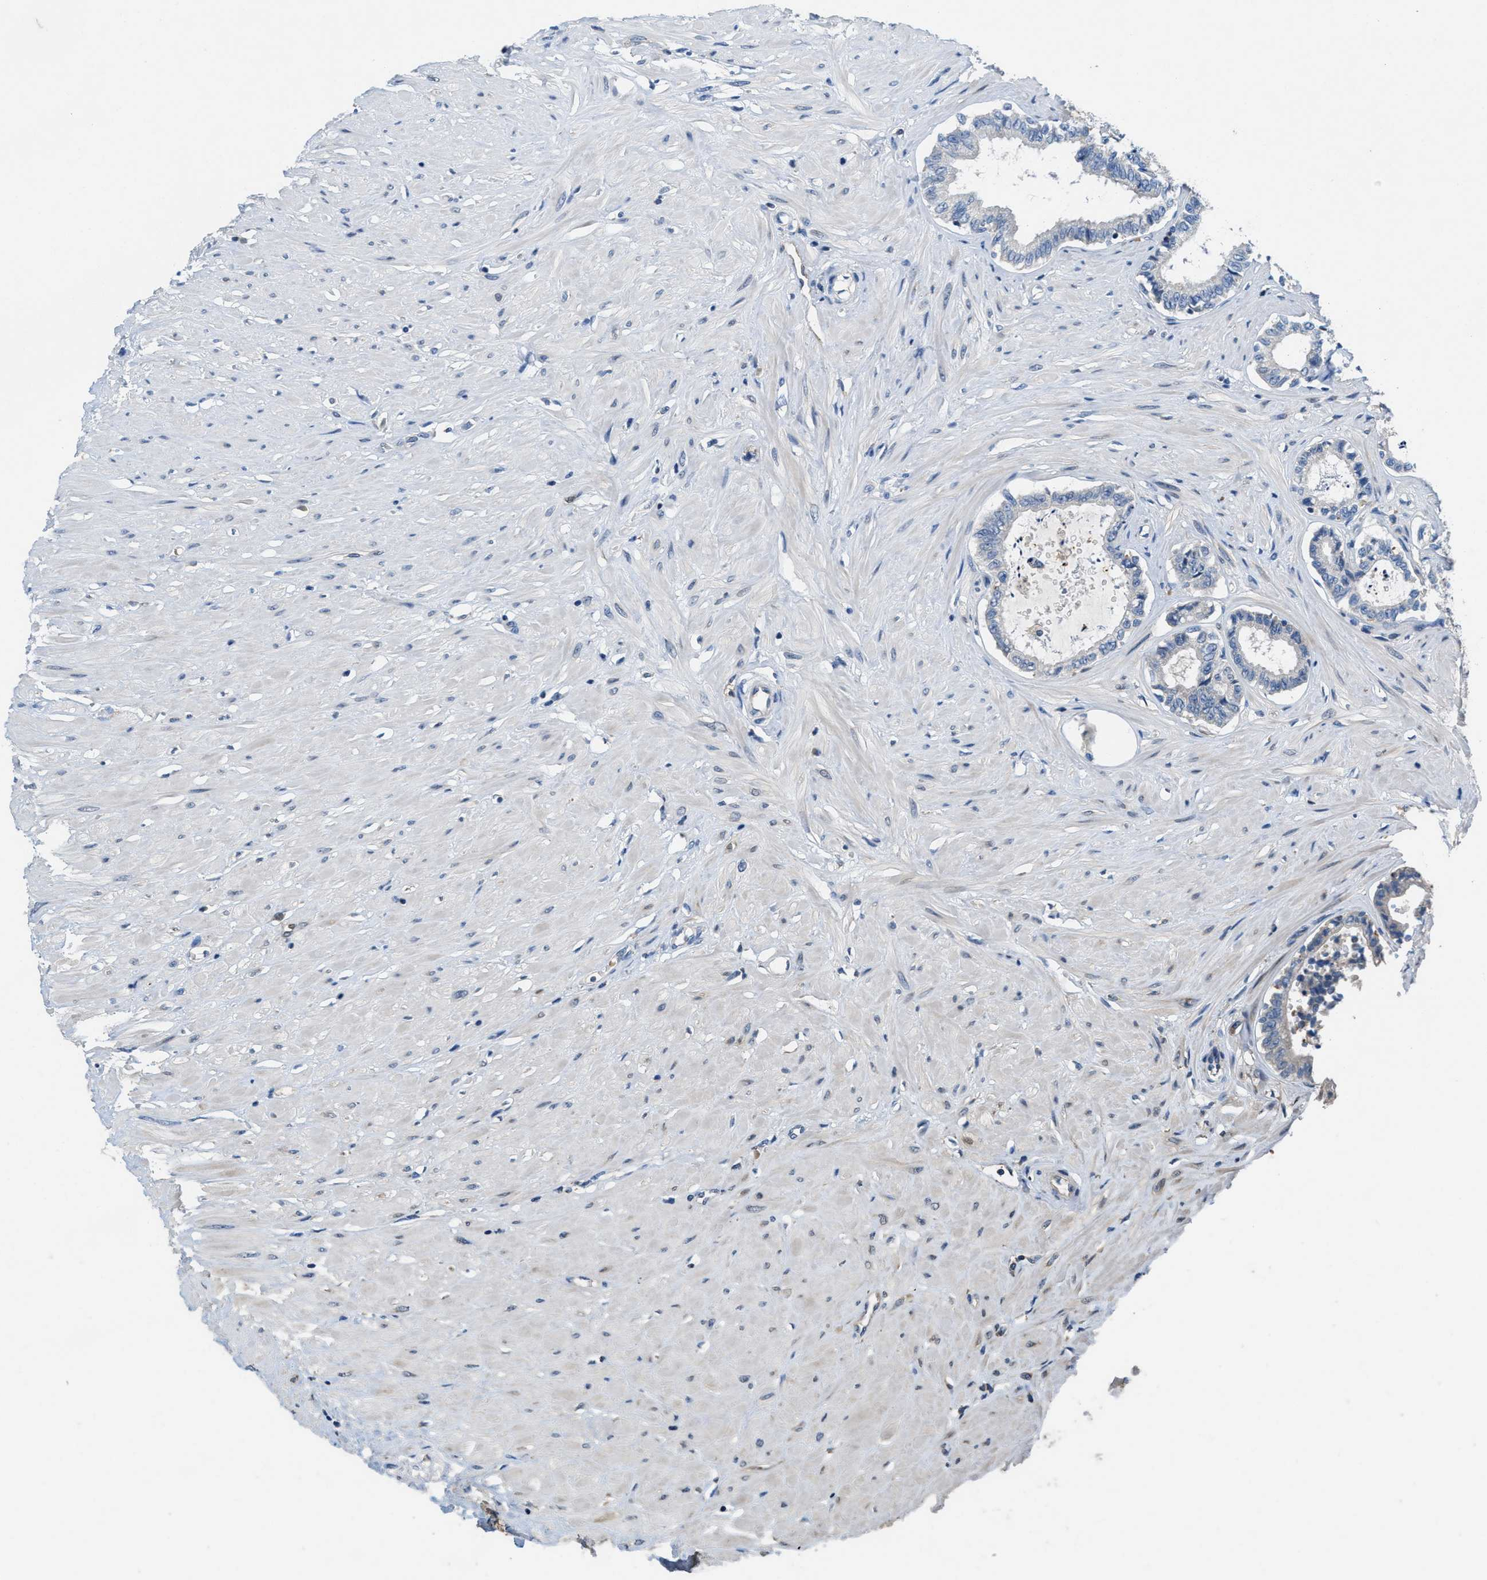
{"staining": {"intensity": "negative", "quantity": "none", "location": "none"}, "tissue": "seminal vesicle", "cell_type": "Glandular cells", "image_type": "normal", "snomed": [{"axis": "morphology", "description": "Normal tissue, NOS"}, {"axis": "morphology", "description": "Adenocarcinoma, High grade"}, {"axis": "topography", "description": "Prostate"}, {"axis": "topography", "description": "Seminal veicle"}], "caption": "This micrograph is of benign seminal vesicle stained with IHC to label a protein in brown with the nuclei are counter-stained blue. There is no expression in glandular cells.", "gene": "DGKE", "patient": {"sex": "male", "age": 55}}